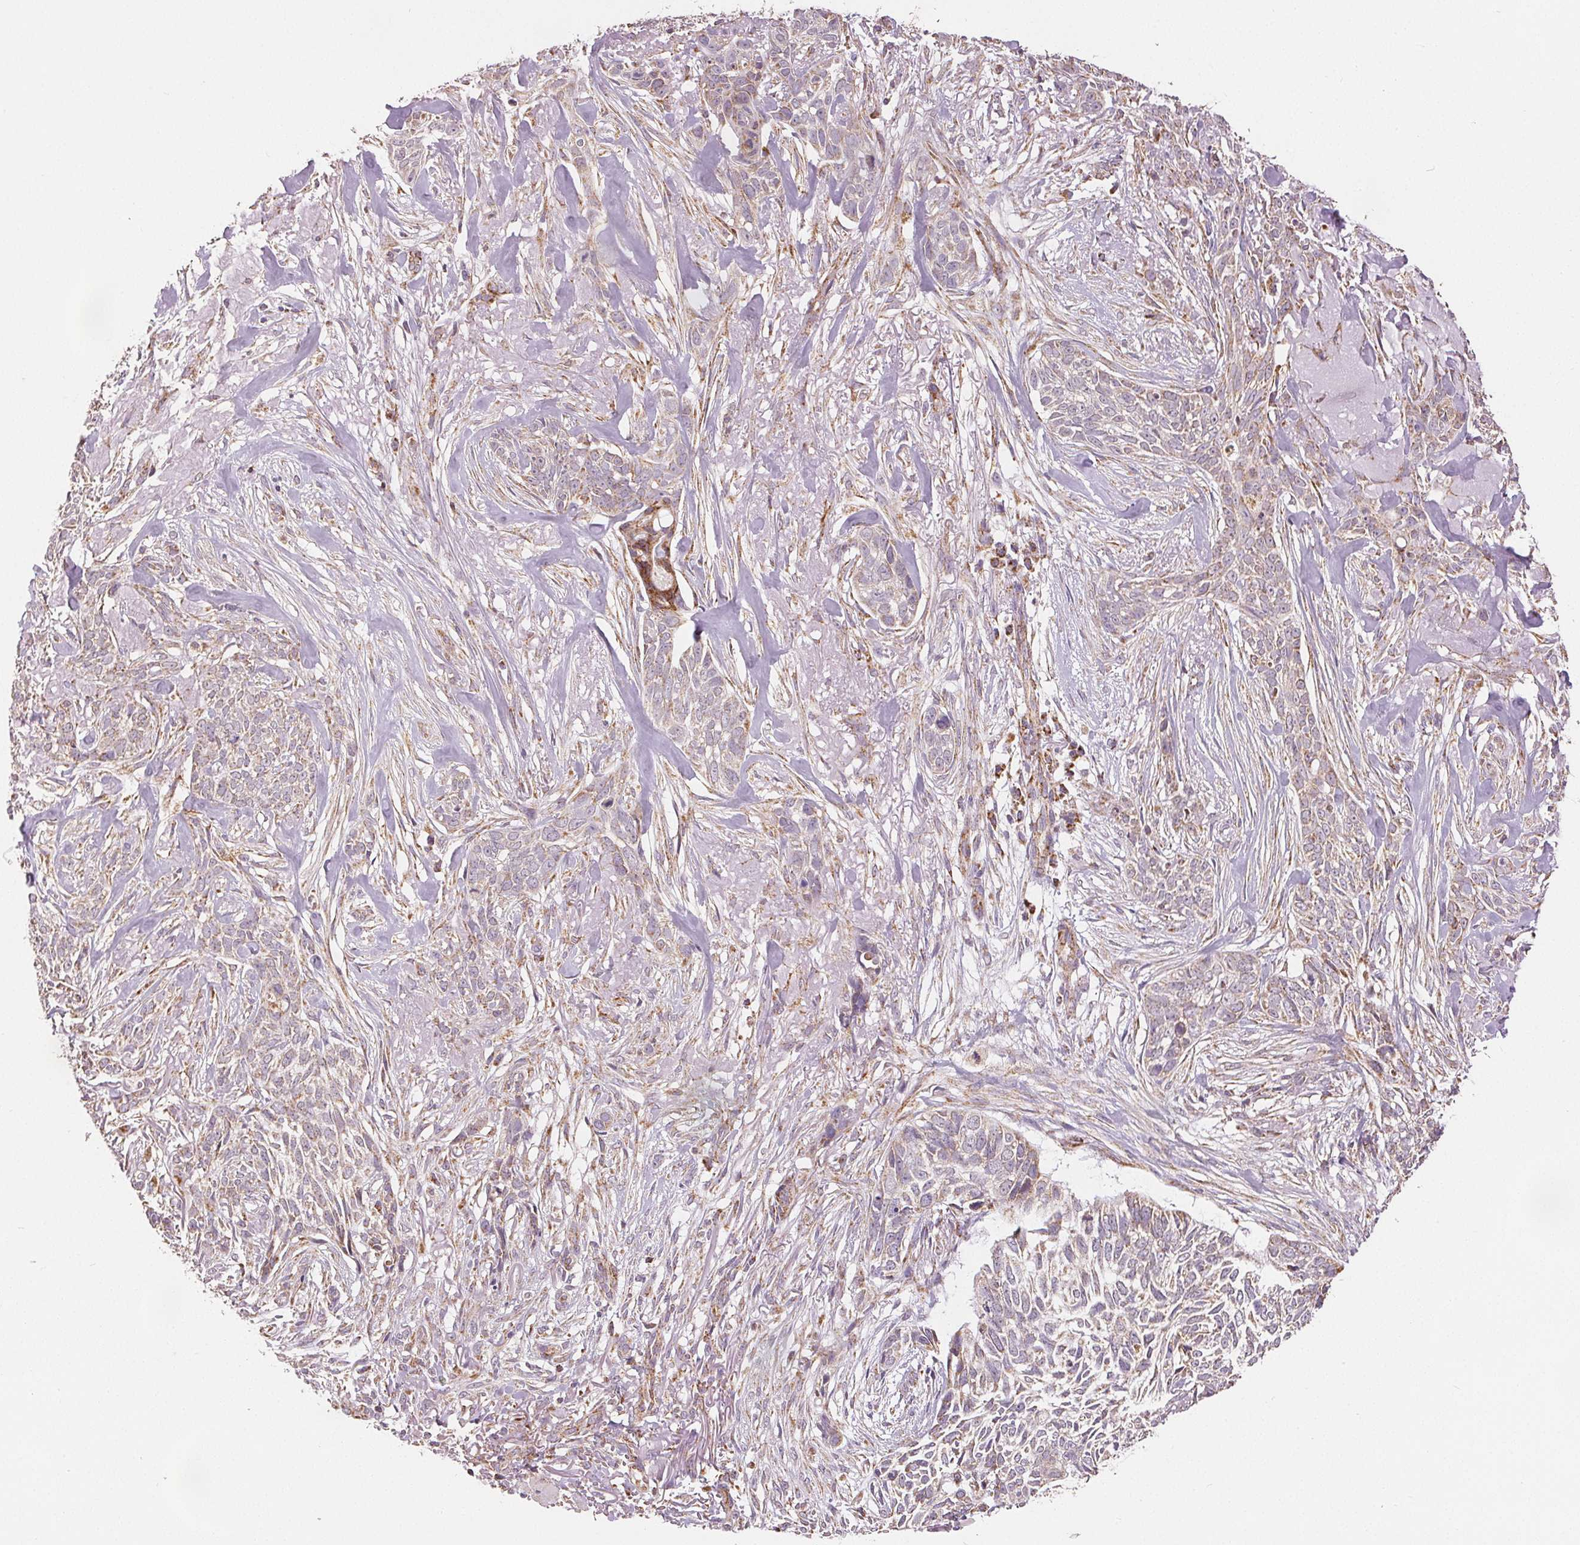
{"staining": {"intensity": "weak", "quantity": "<25%", "location": "cytoplasmic/membranous"}, "tissue": "skin cancer", "cell_type": "Tumor cells", "image_type": "cancer", "snomed": [{"axis": "morphology", "description": "Basal cell carcinoma"}, {"axis": "topography", "description": "Skin"}], "caption": "A high-resolution histopathology image shows immunohistochemistry staining of basal cell carcinoma (skin), which demonstrates no significant expression in tumor cells. (Stains: DAB IHC with hematoxylin counter stain, Microscopy: brightfield microscopy at high magnification).", "gene": "SDHB", "patient": {"sex": "male", "age": 74}}